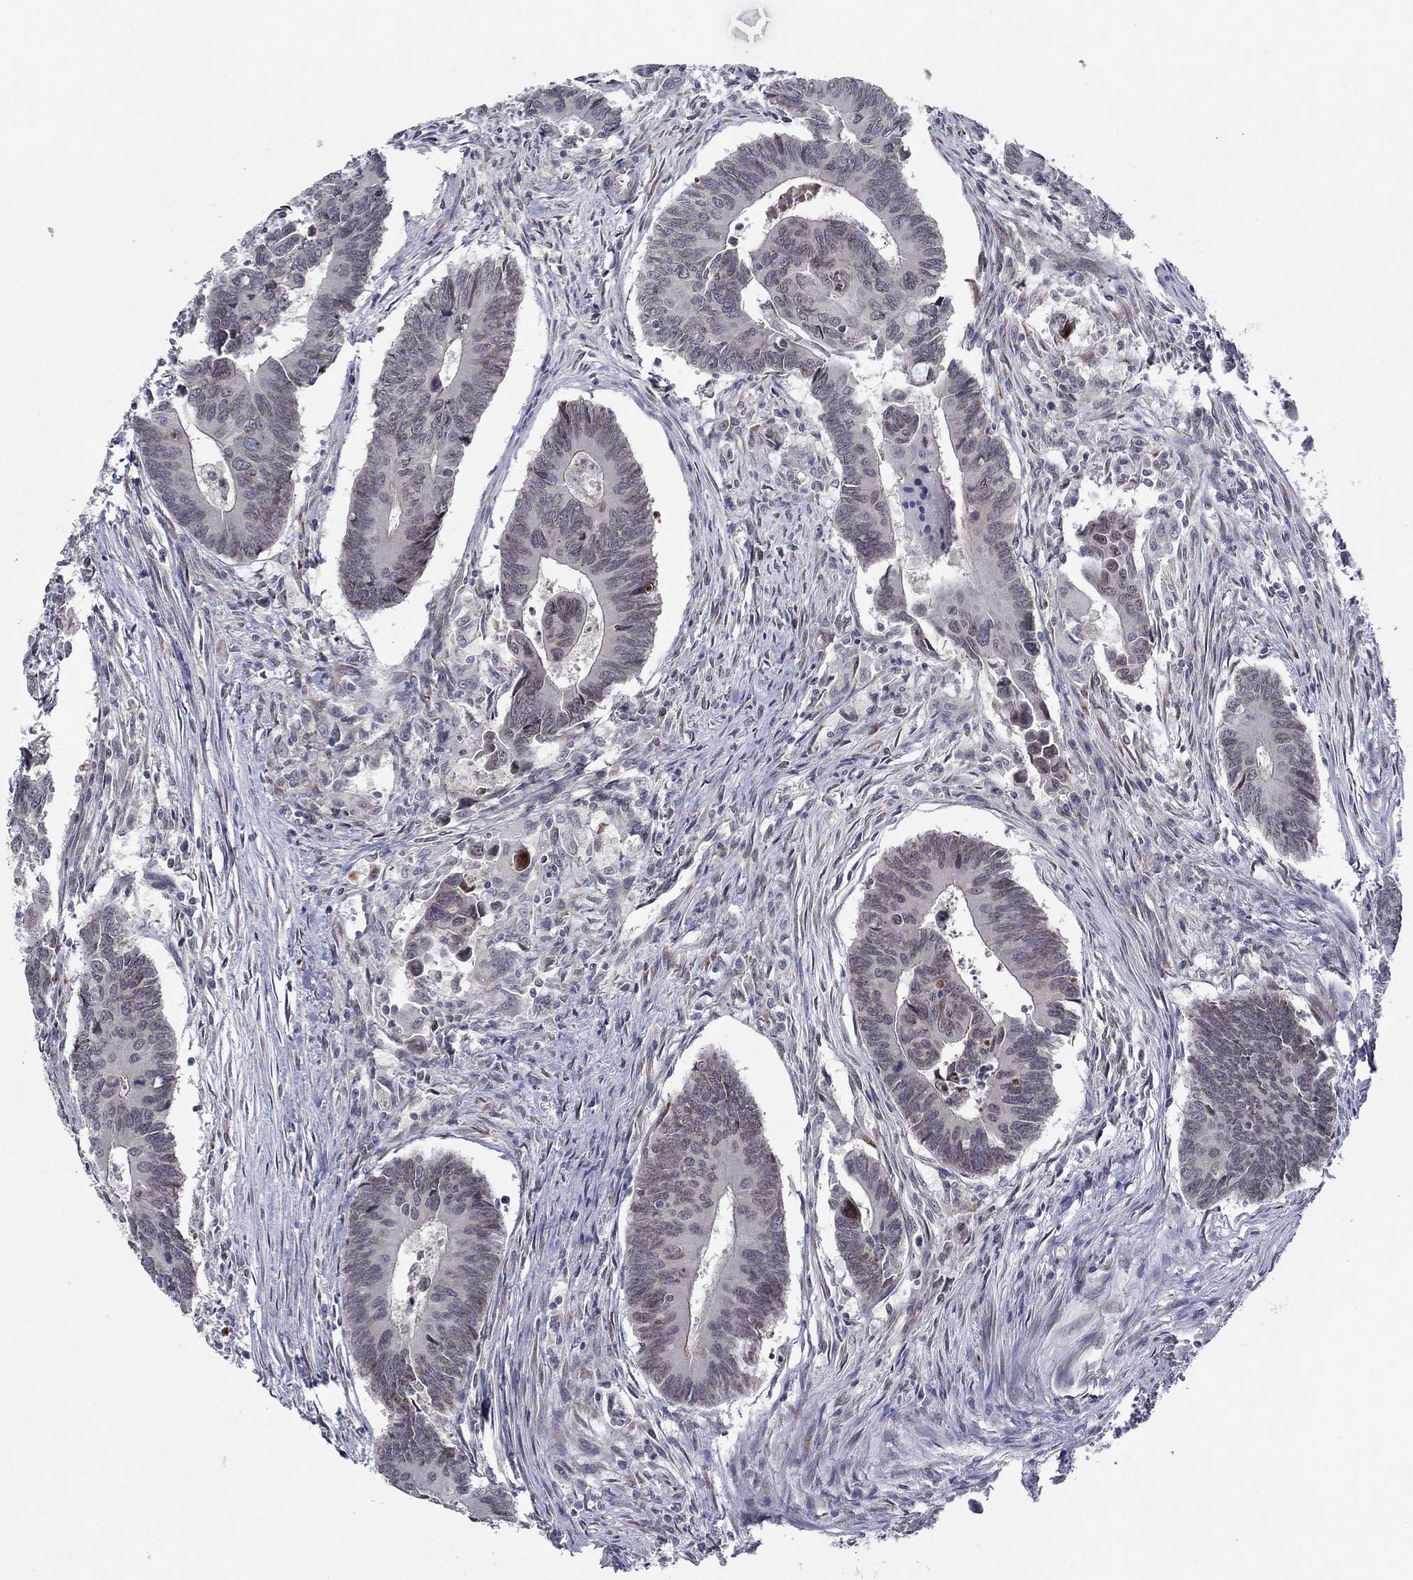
{"staining": {"intensity": "negative", "quantity": "none", "location": "none"}, "tissue": "colorectal cancer", "cell_type": "Tumor cells", "image_type": "cancer", "snomed": [{"axis": "morphology", "description": "Adenocarcinoma, NOS"}, {"axis": "topography", "description": "Rectum"}], "caption": "Micrograph shows no significant protein expression in tumor cells of colorectal cancer (adenocarcinoma). (Immunohistochemistry, brightfield microscopy, high magnification).", "gene": "CETN3", "patient": {"sex": "male", "age": 67}}